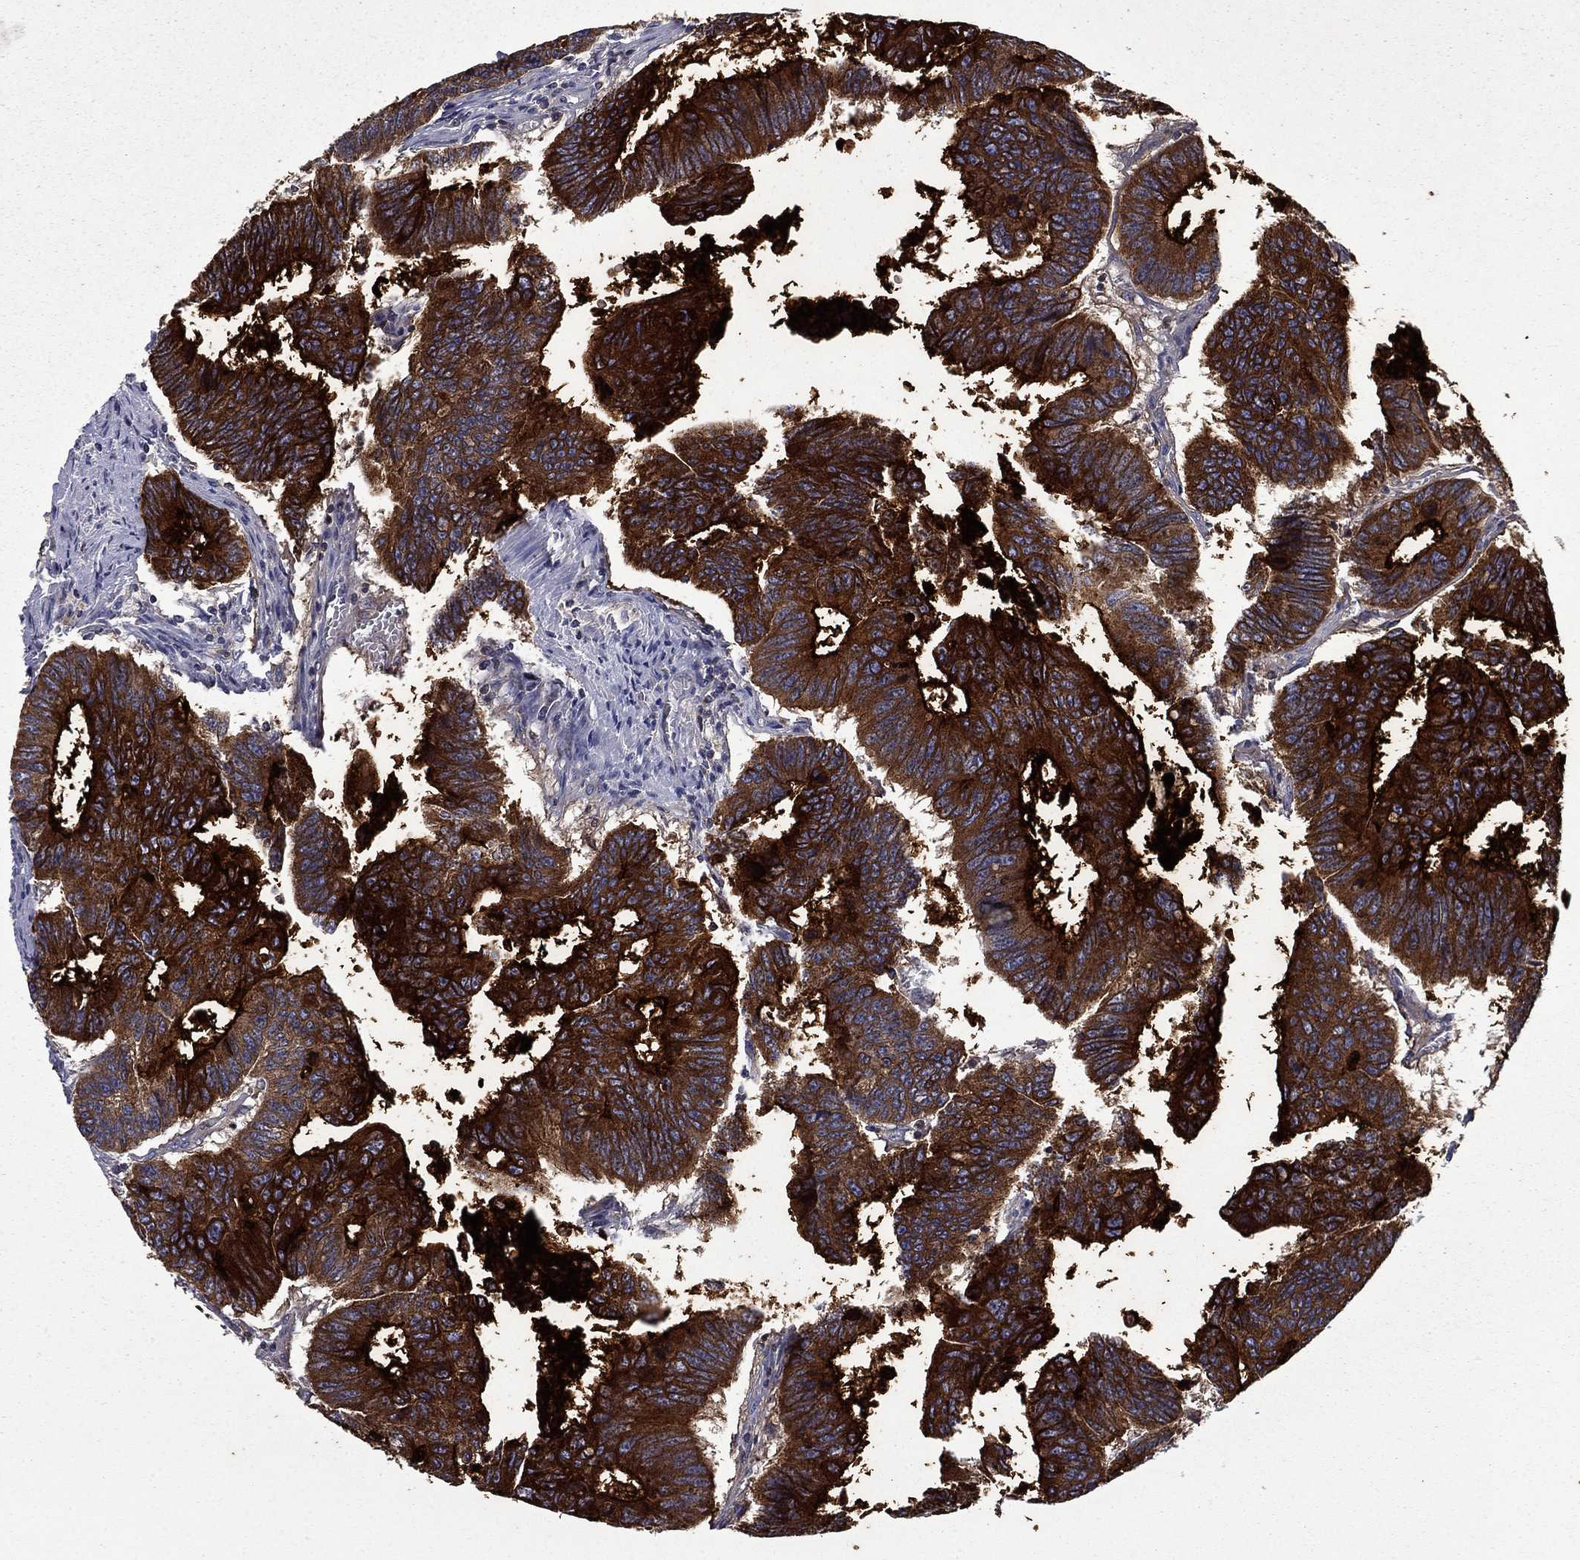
{"staining": {"intensity": "strong", "quantity": ">75%", "location": "cytoplasmic/membranous"}, "tissue": "colorectal cancer", "cell_type": "Tumor cells", "image_type": "cancer", "snomed": [{"axis": "morphology", "description": "Adenocarcinoma, NOS"}, {"axis": "topography", "description": "Appendix"}, {"axis": "topography", "description": "Colon"}, {"axis": "topography", "description": "Cecum"}, {"axis": "topography", "description": "Colon asc"}], "caption": "Immunohistochemical staining of adenocarcinoma (colorectal) displays strong cytoplasmic/membranous protein expression in about >75% of tumor cells.", "gene": "CEACAM7", "patient": {"sex": "female", "age": 85}}